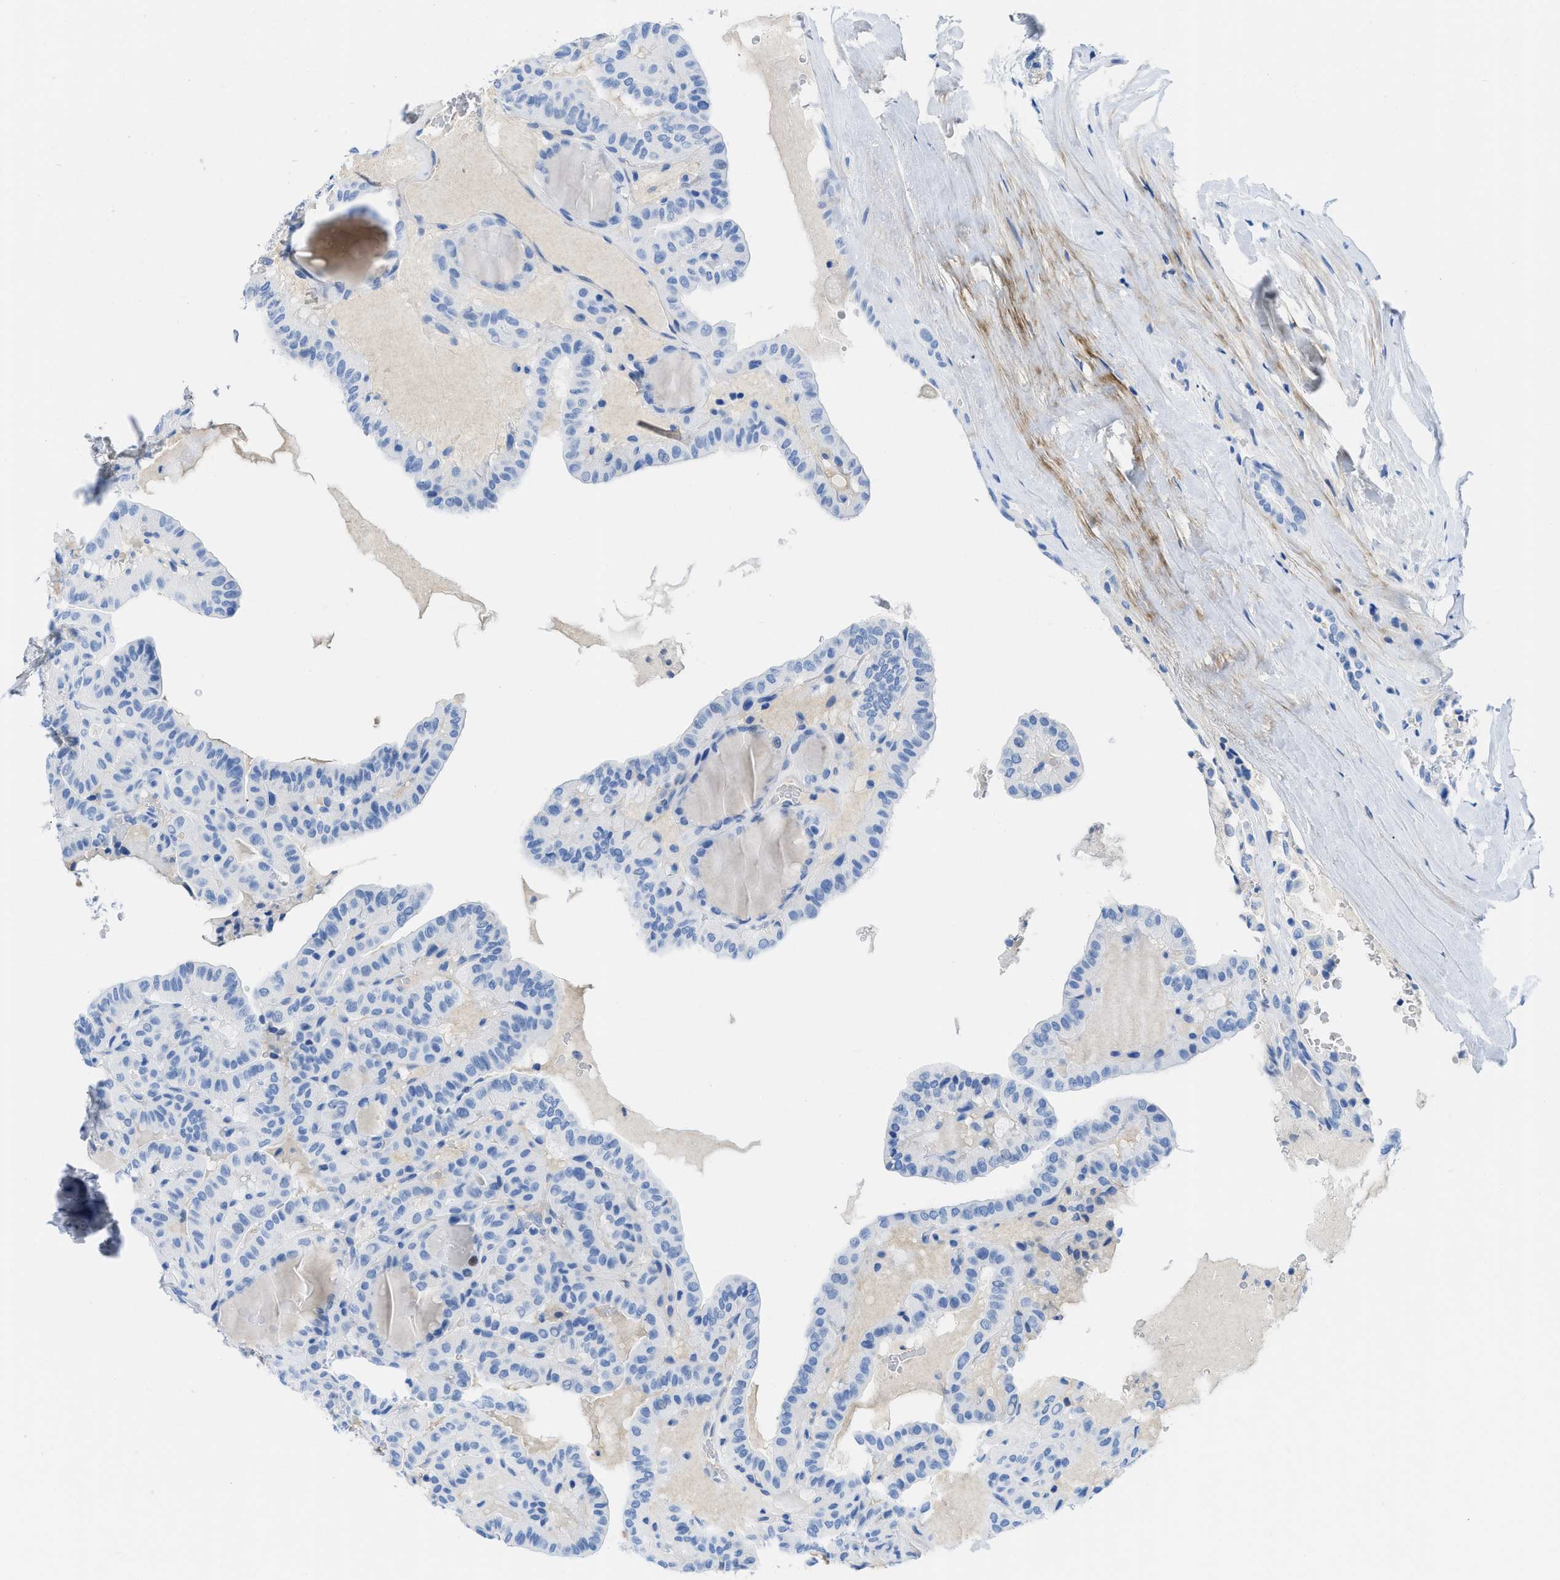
{"staining": {"intensity": "negative", "quantity": "none", "location": "none"}, "tissue": "thyroid cancer", "cell_type": "Tumor cells", "image_type": "cancer", "snomed": [{"axis": "morphology", "description": "Papillary adenocarcinoma, NOS"}, {"axis": "topography", "description": "Thyroid gland"}], "caption": "There is no significant expression in tumor cells of thyroid papillary adenocarcinoma. (Brightfield microscopy of DAB (3,3'-diaminobenzidine) immunohistochemistry (IHC) at high magnification).", "gene": "COL3A1", "patient": {"sex": "male", "age": 77}}